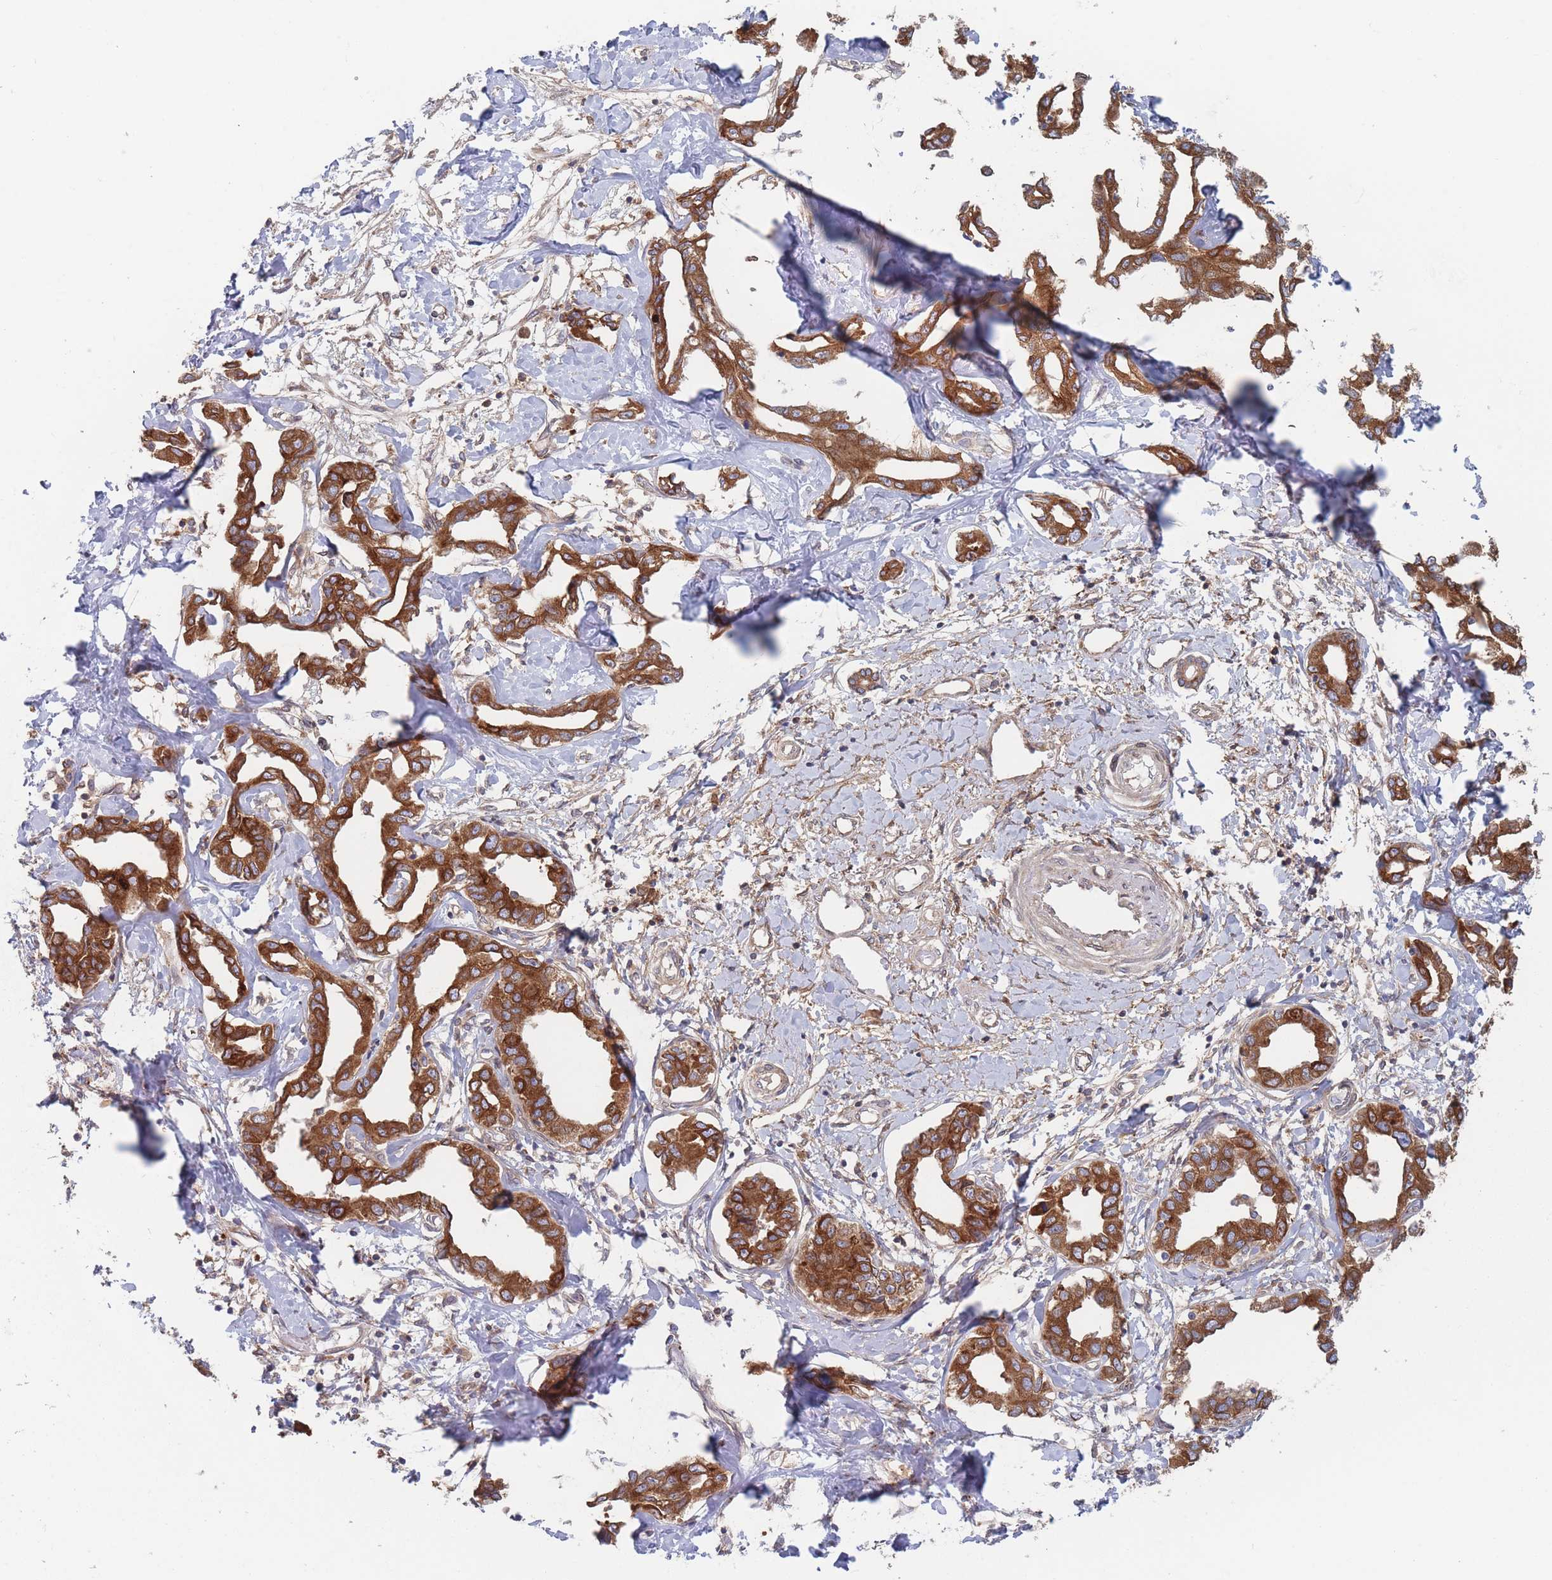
{"staining": {"intensity": "strong", "quantity": ">75%", "location": "cytoplasmic/membranous"}, "tissue": "liver cancer", "cell_type": "Tumor cells", "image_type": "cancer", "snomed": [{"axis": "morphology", "description": "Cholangiocarcinoma"}, {"axis": "topography", "description": "Liver"}], "caption": "This is a histology image of immunohistochemistry staining of liver cholangiocarcinoma, which shows strong positivity in the cytoplasmic/membranous of tumor cells.", "gene": "KDSR", "patient": {"sex": "male", "age": 59}}